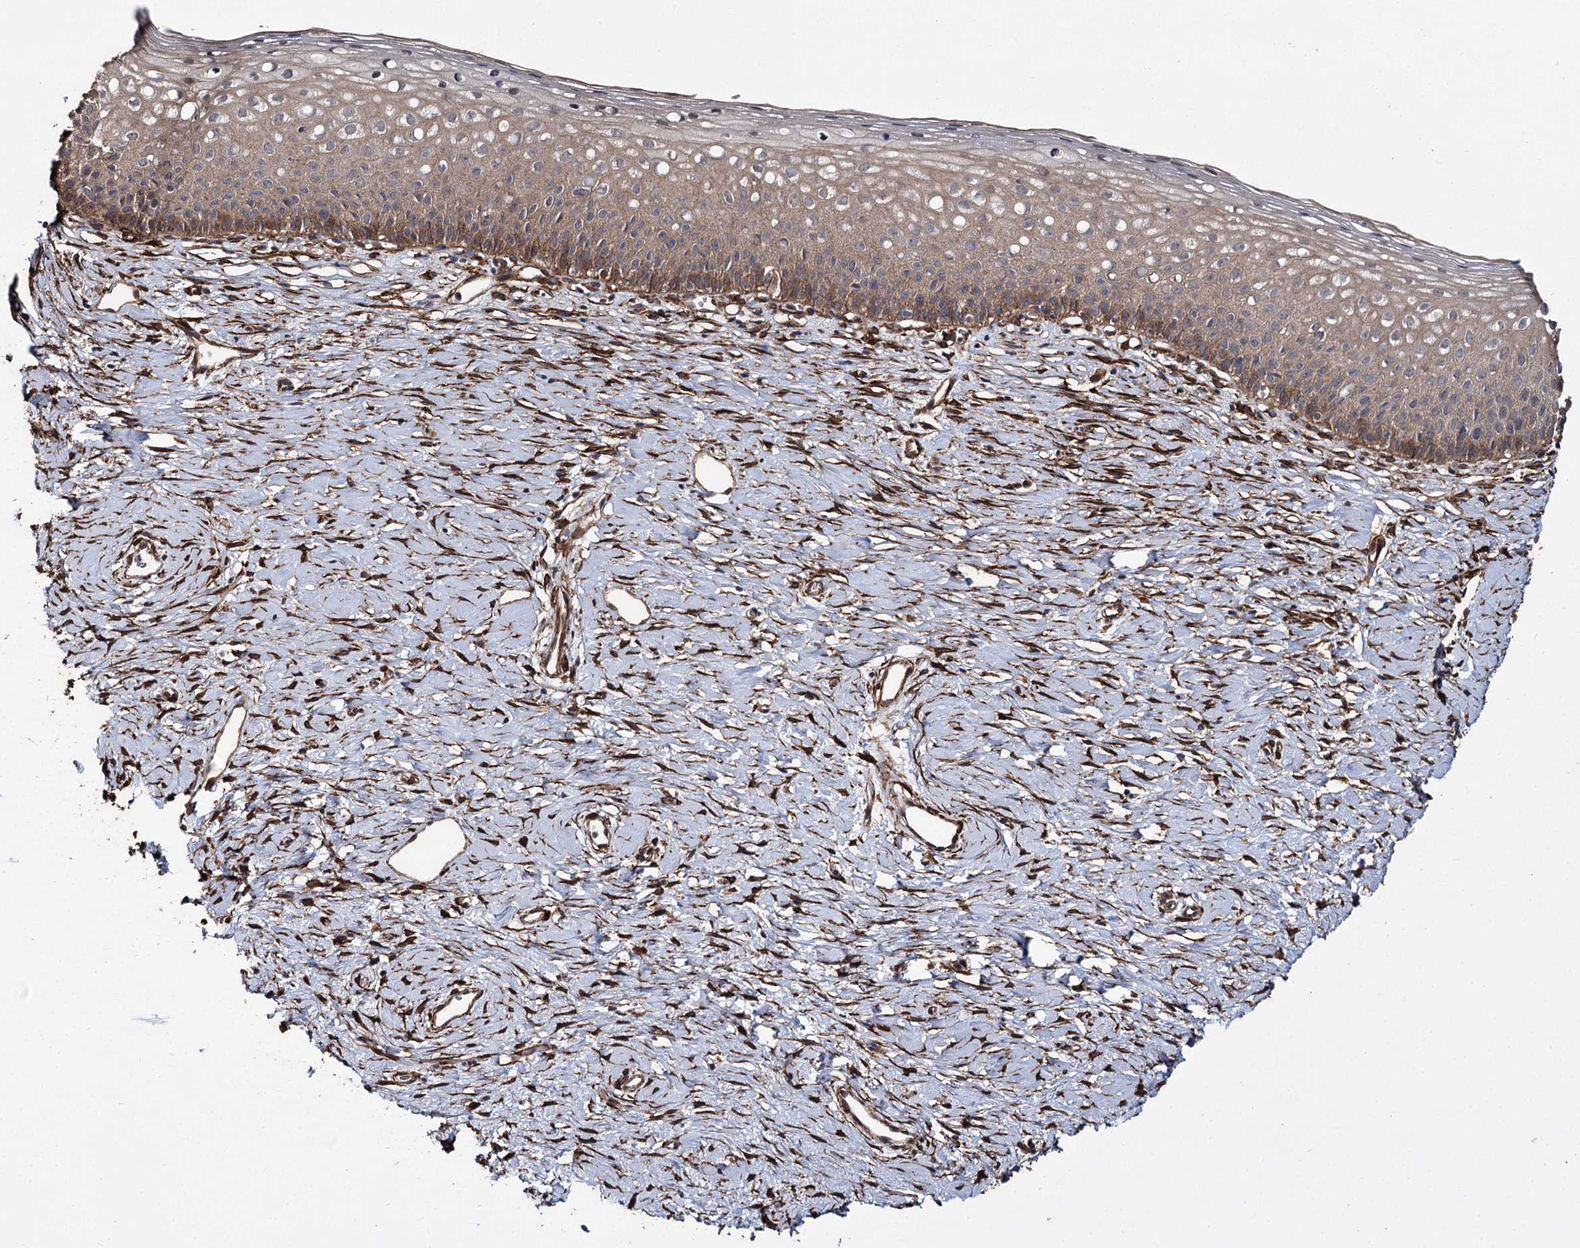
{"staining": {"intensity": "moderate", "quantity": ">75%", "location": "cytoplasmic/membranous"}, "tissue": "cervix", "cell_type": "Glandular cells", "image_type": "normal", "snomed": [{"axis": "morphology", "description": "Normal tissue, NOS"}, {"axis": "topography", "description": "Cervix"}], "caption": "A high-resolution micrograph shows immunohistochemistry (IHC) staining of unremarkable cervix, which shows moderate cytoplasmic/membranous expression in about >75% of glandular cells. (Stains: DAB in brown, nuclei in blue, Microscopy: brightfield microscopy at high magnification).", "gene": "MYO1C", "patient": {"sex": "female", "age": 57}}